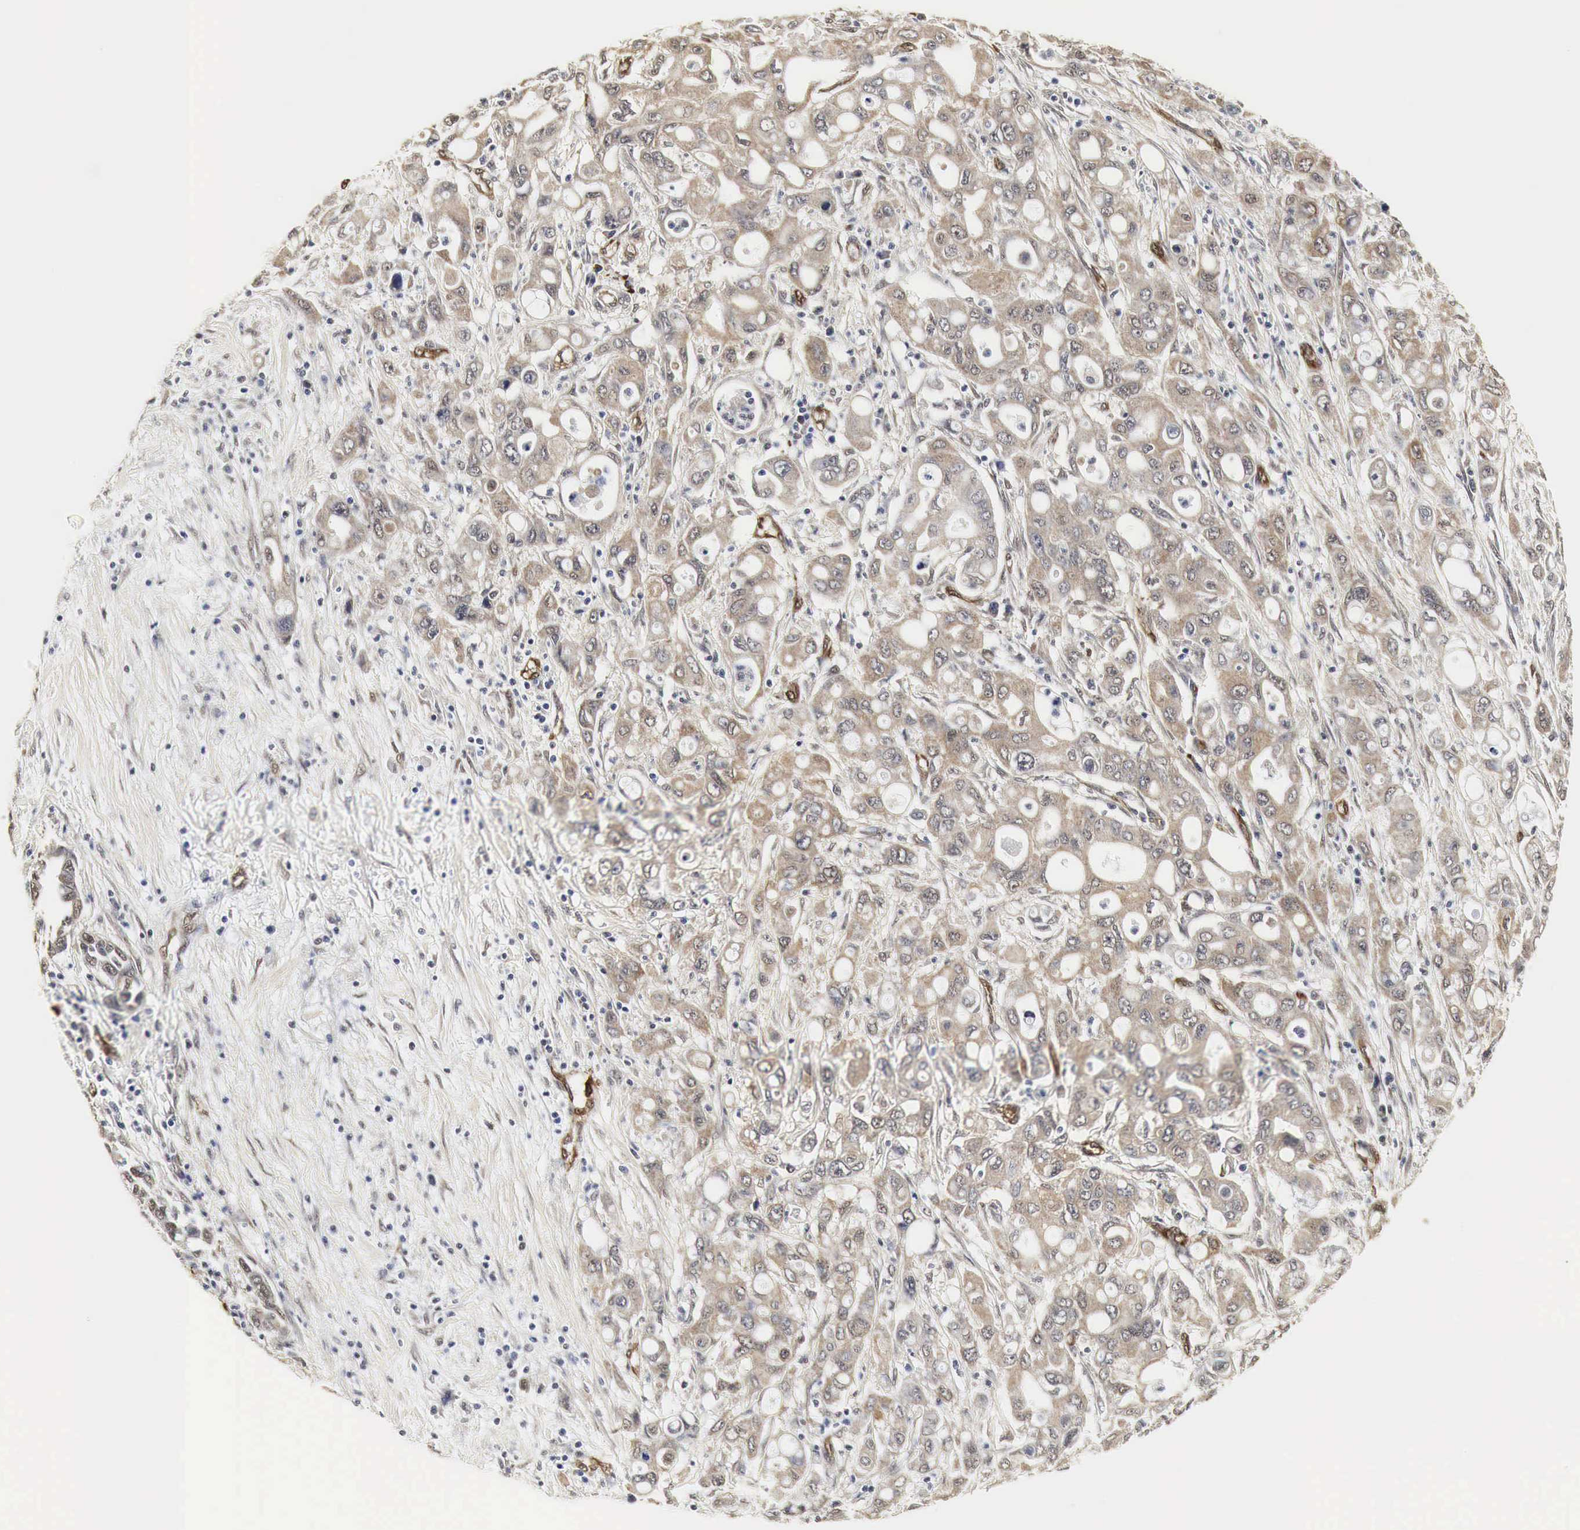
{"staining": {"intensity": "weak", "quantity": "25%-75%", "location": "cytoplasmic/membranous"}, "tissue": "pancreatic cancer", "cell_type": "Tumor cells", "image_type": "cancer", "snomed": [{"axis": "morphology", "description": "Adenocarcinoma, NOS"}, {"axis": "topography", "description": "Pancreas"}], "caption": "Weak cytoplasmic/membranous positivity is seen in approximately 25%-75% of tumor cells in adenocarcinoma (pancreatic).", "gene": "SPIN1", "patient": {"sex": "female", "age": 57}}